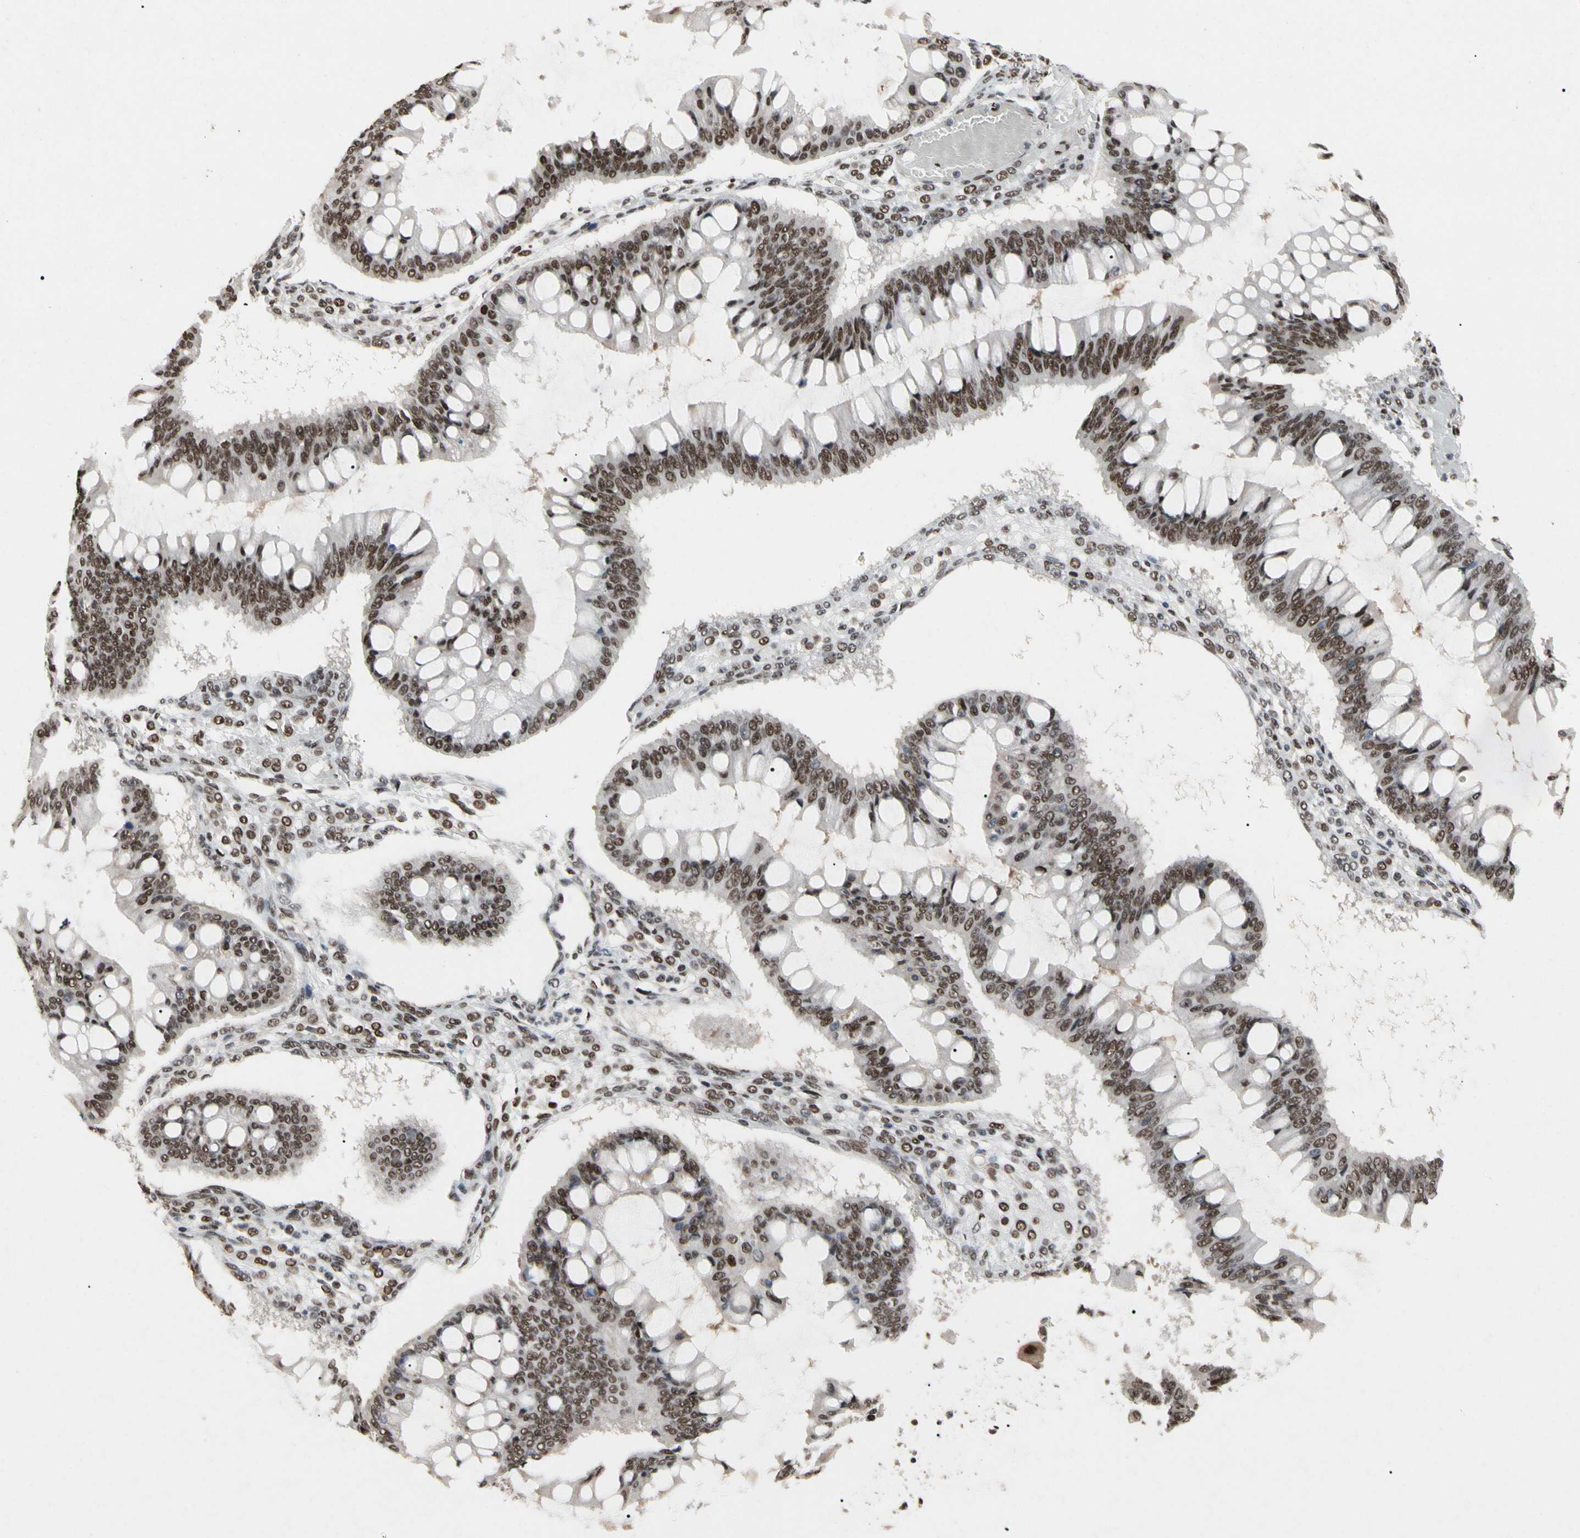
{"staining": {"intensity": "moderate", "quantity": ">75%", "location": "nuclear"}, "tissue": "ovarian cancer", "cell_type": "Tumor cells", "image_type": "cancer", "snomed": [{"axis": "morphology", "description": "Cystadenocarcinoma, mucinous, NOS"}, {"axis": "topography", "description": "Ovary"}], "caption": "Immunohistochemical staining of human ovarian cancer (mucinous cystadenocarcinoma) demonstrates medium levels of moderate nuclear protein positivity in about >75% of tumor cells.", "gene": "FAM98B", "patient": {"sex": "female", "age": 73}}